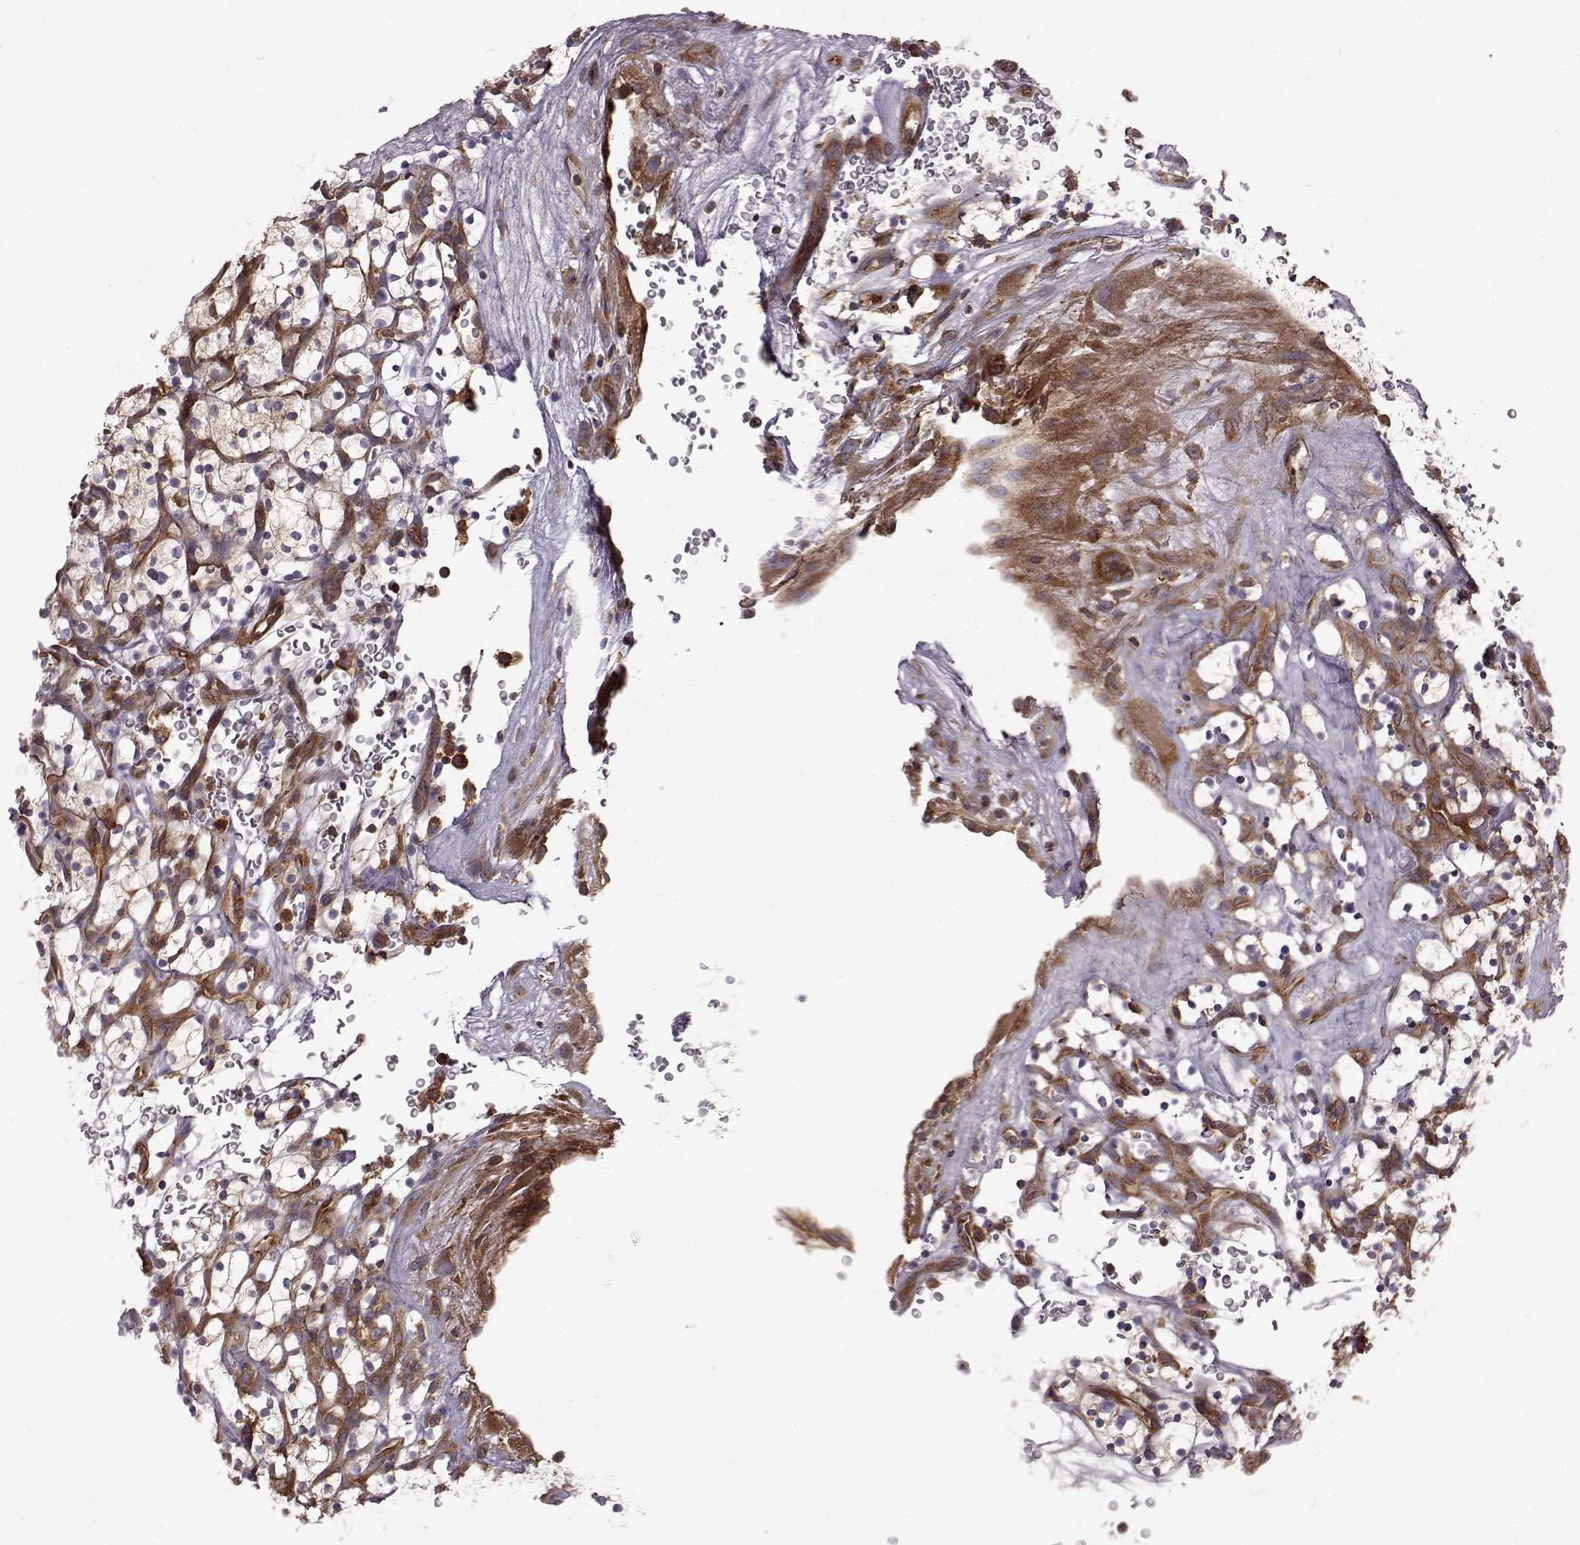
{"staining": {"intensity": "moderate", "quantity": ">75%", "location": "cytoplasmic/membranous"}, "tissue": "renal cancer", "cell_type": "Tumor cells", "image_type": "cancer", "snomed": [{"axis": "morphology", "description": "Adenocarcinoma, NOS"}, {"axis": "topography", "description": "Kidney"}], "caption": "Immunohistochemistry micrograph of neoplastic tissue: human renal cancer (adenocarcinoma) stained using immunohistochemistry demonstrates medium levels of moderate protein expression localized specifically in the cytoplasmic/membranous of tumor cells, appearing as a cytoplasmic/membranous brown color.", "gene": "RABGAP1", "patient": {"sex": "female", "age": 64}}